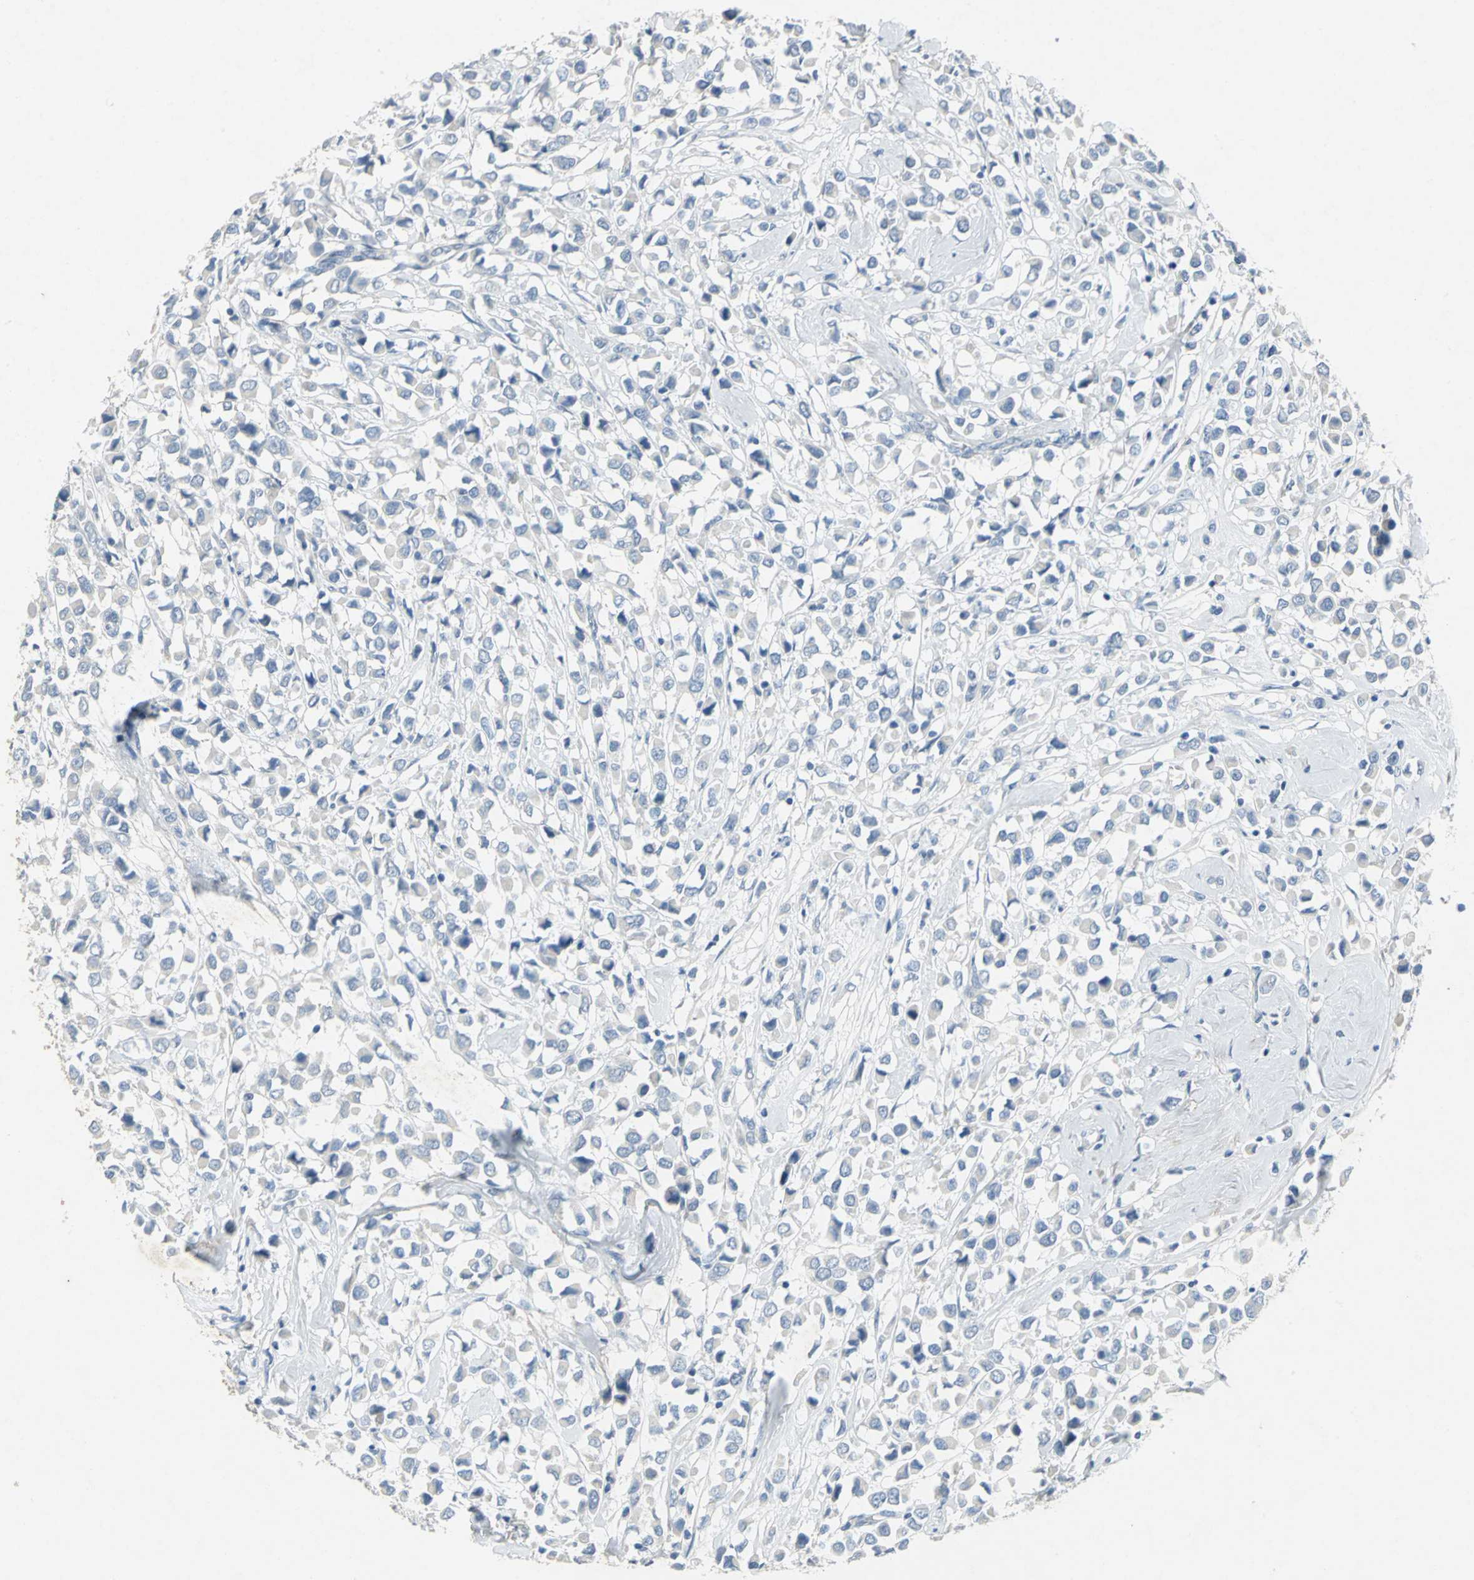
{"staining": {"intensity": "negative", "quantity": "none", "location": "none"}, "tissue": "breast cancer", "cell_type": "Tumor cells", "image_type": "cancer", "snomed": [{"axis": "morphology", "description": "Duct carcinoma"}, {"axis": "topography", "description": "Breast"}], "caption": "This is an immunohistochemistry photomicrograph of breast invasive ductal carcinoma. There is no staining in tumor cells.", "gene": "PTGDS", "patient": {"sex": "female", "age": 61}}